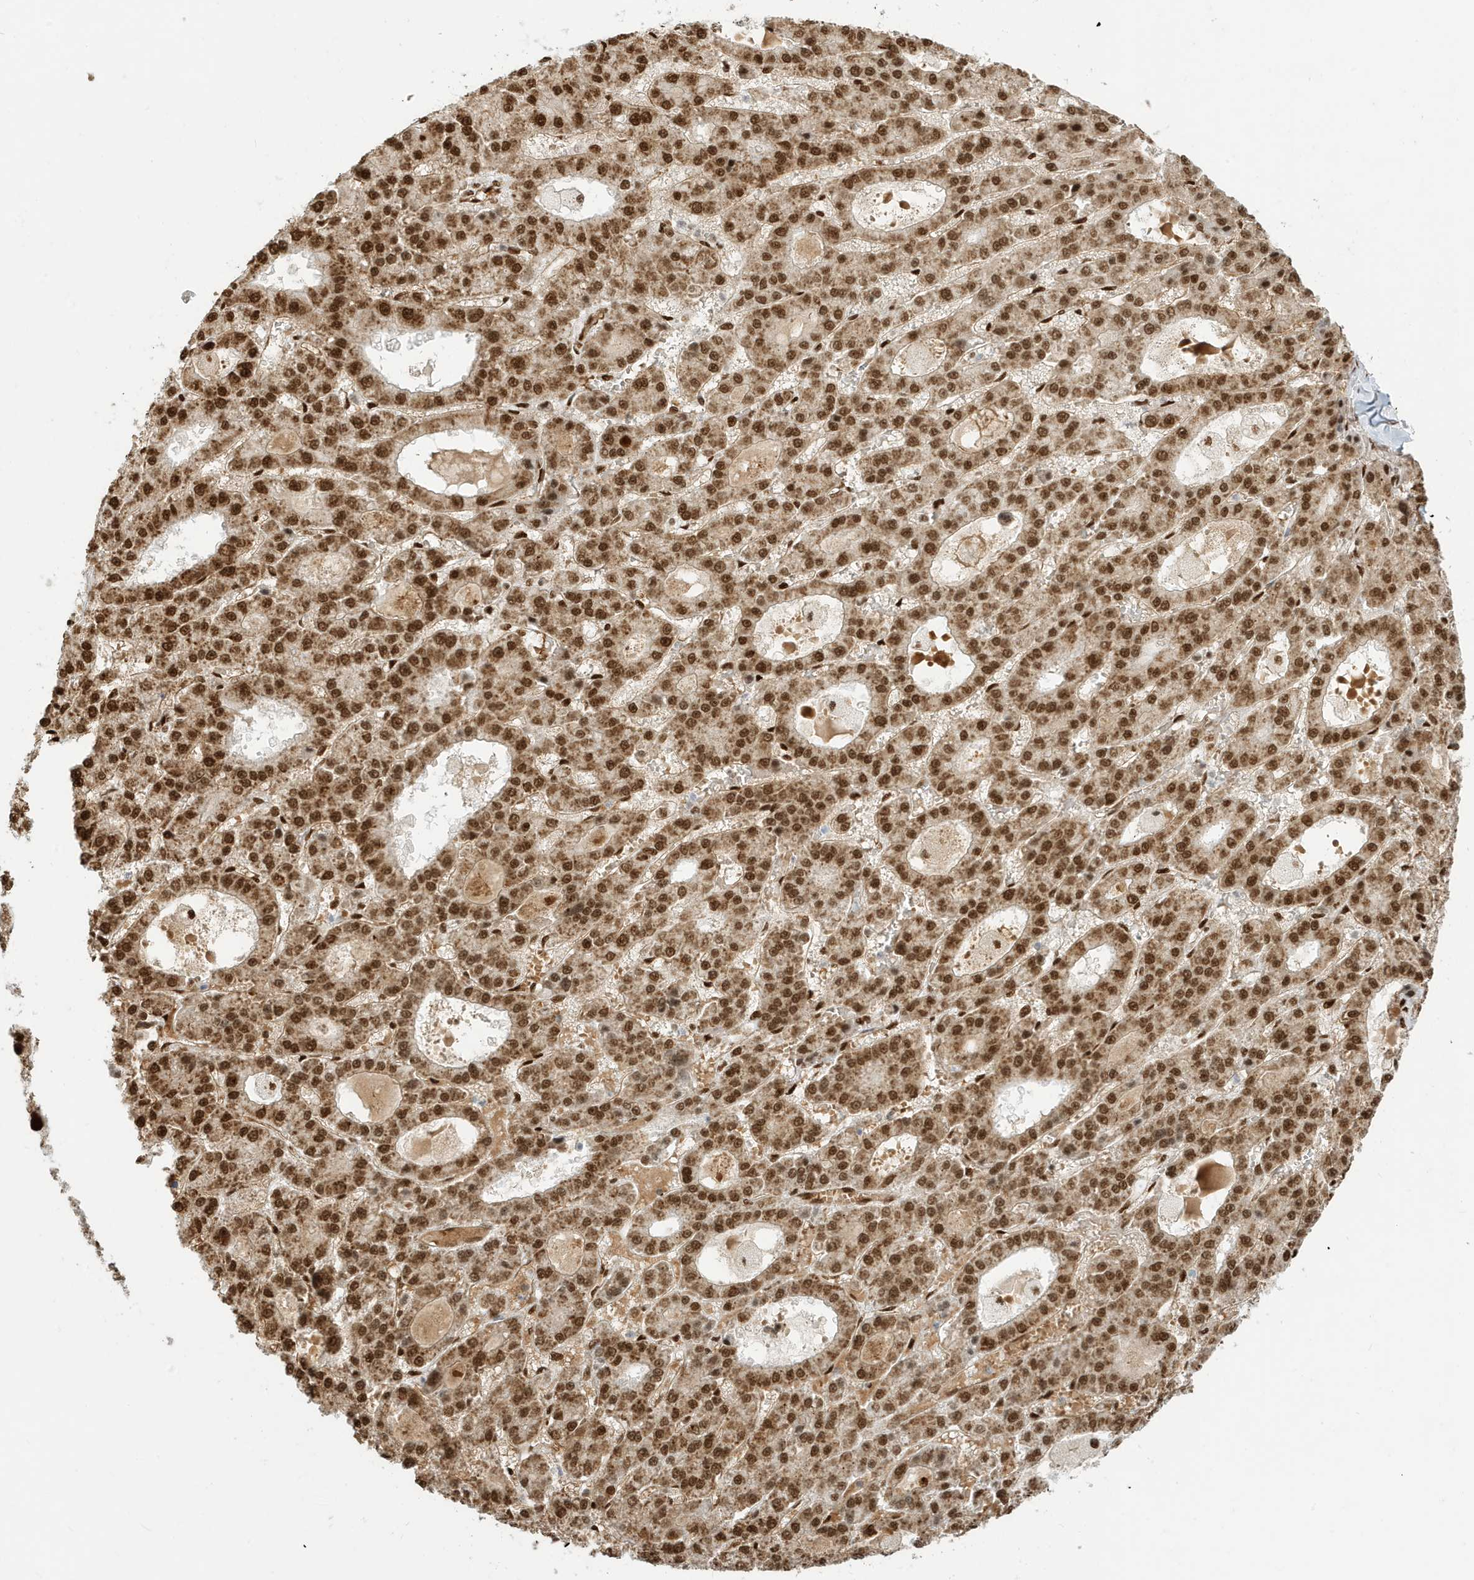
{"staining": {"intensity": "strong", "quantity": ">75%", "location": "cytoplasmic/membranous,nuclear"}, "tissue": "liver cancer", "cell_type": "Tumor cells", "image_type": "cancer", "snomed": [{"axis": "morphology", "description": "Carcinoma, Hepatocellular, NOS"}, {"axis": "topography", "description": "Liver"}], "caption": "Human liver cancer stained with a brown dye shows strong cytoplasmic/membranous and nuclear positive staining in approximately >75% of tumor cells.", "gene": "CKS2", "patient": {"sex": "male", "age": 70}}